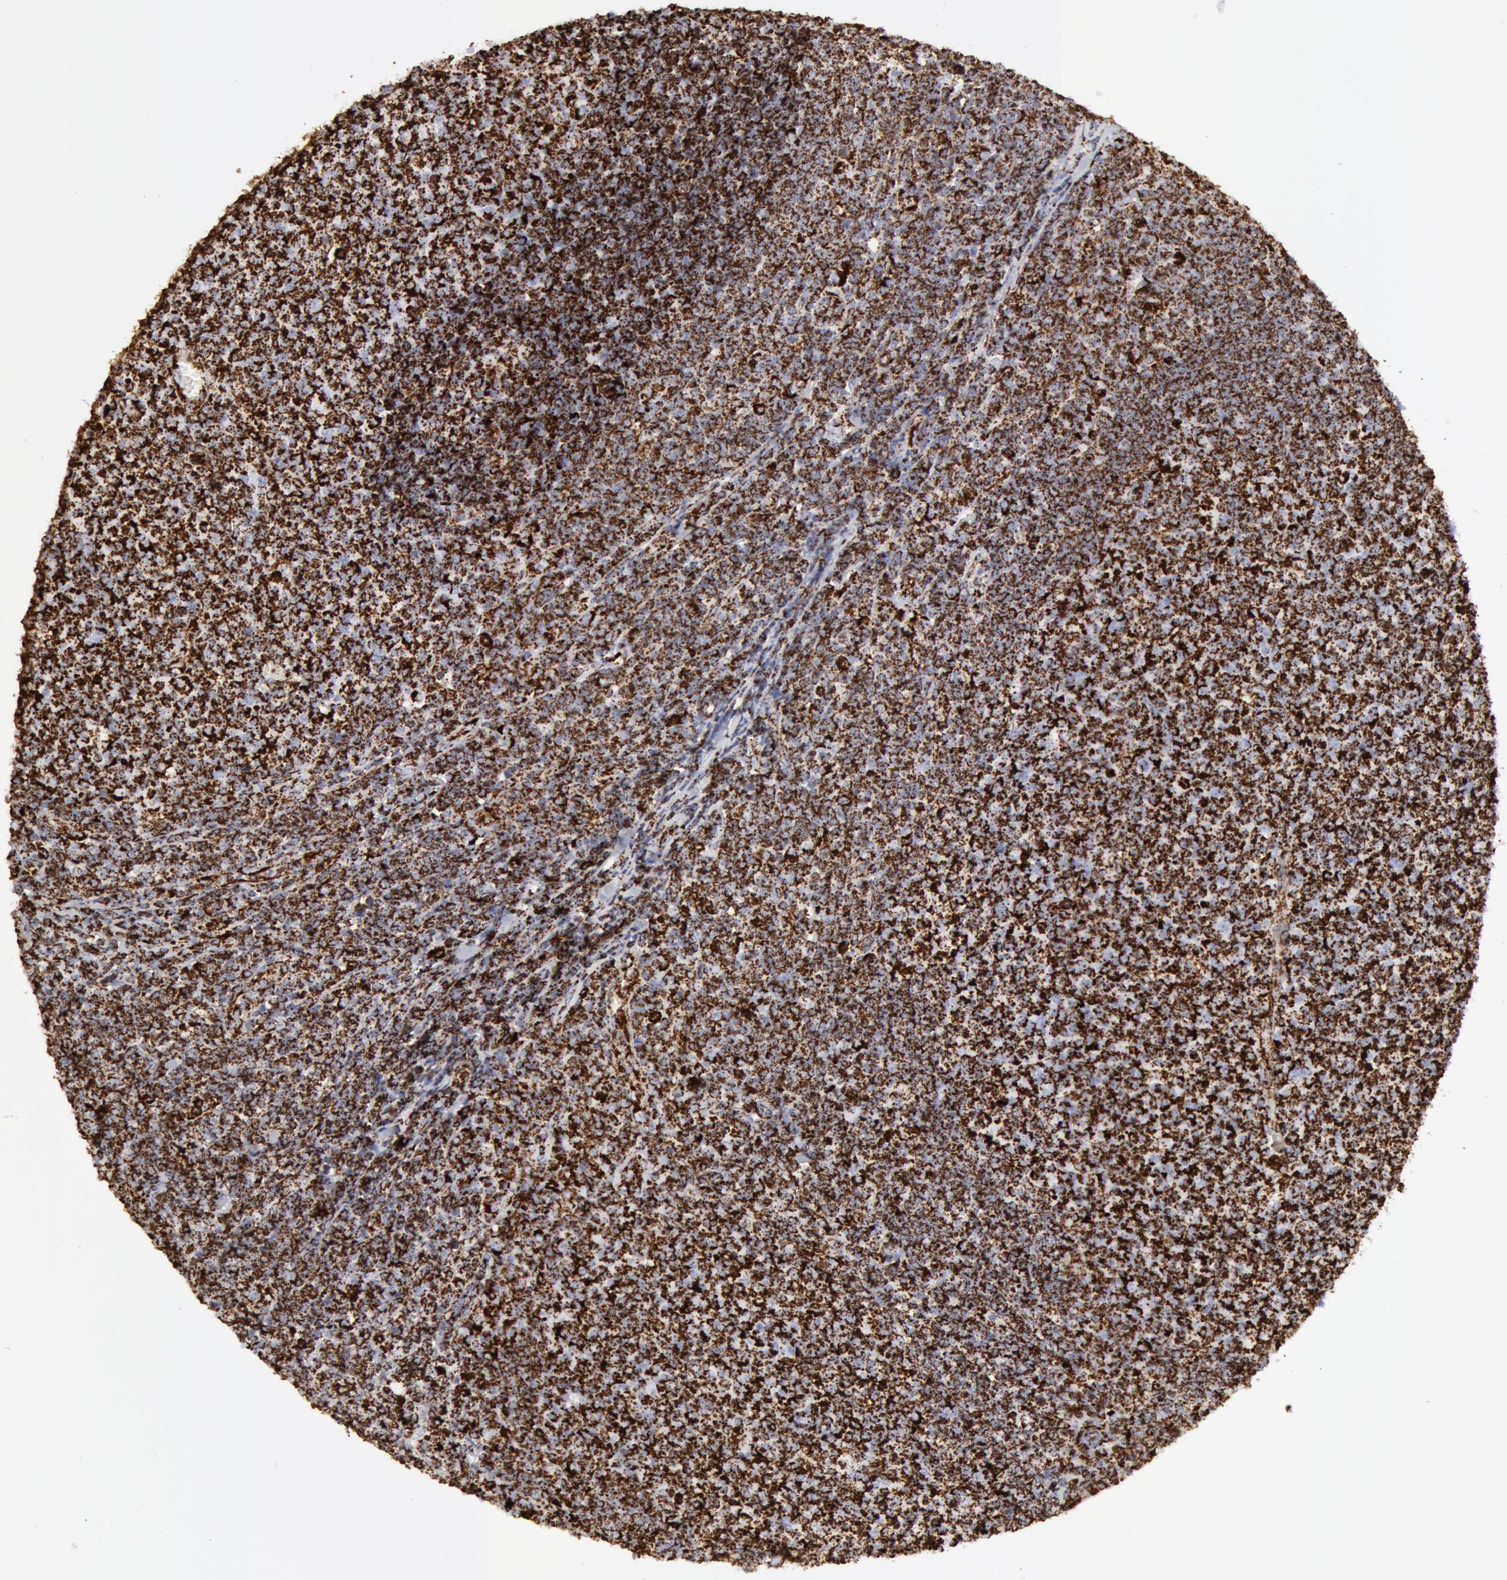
{"staining": {"intensity": "strong", "quantity": ">75%", "location": "cytoplasmic/membranous"}, "tissue": "lymphoma", "cell_type": "Tumor cells", "image_type": "cancer", "snomed": [{"axis": "morphology", "description": "Malignant lymphoma, non-Hodgkin's type, Low grade"}, {"axis": "topography", "description": "Lymph node"}], "caption": "Low-grade malignant lymphoma, non-Hodgkin's type stained with a protein marker displays strong staining in tumor cells.", "gene": "ATP5F1B", "patient": {"sex": "male", "age": 74}}